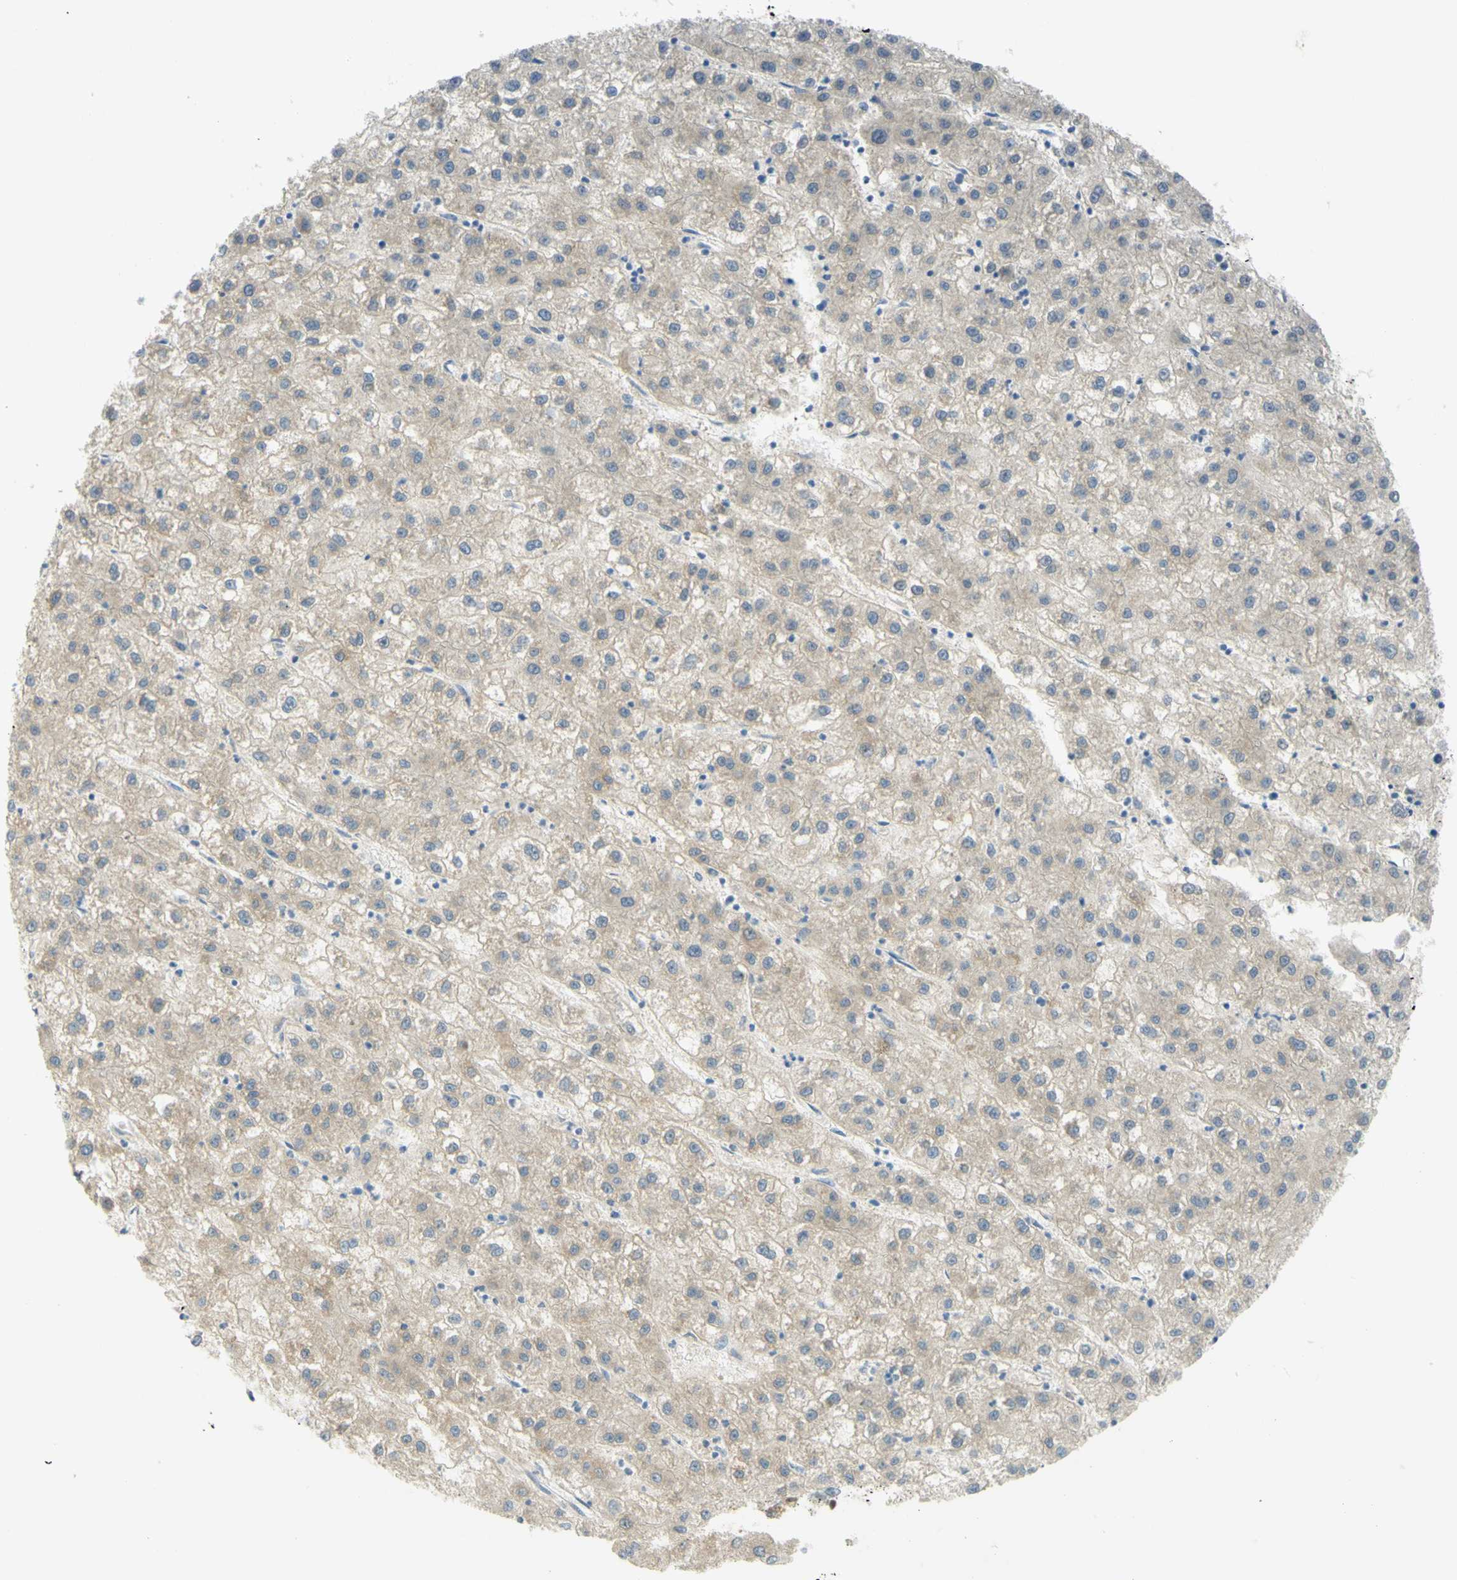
{"staining": {"intensity": "weak", "quantity": ">75%", "location": "cytoplasmic/membranous"}, "tissue": "liver cancer", "cell_type": "Tumor cells", "image_type": "cancer", "snomed": [{"axis": "morphology", "description": "Carcinoma, Hepatocellular, NOS"}, {"axis": "topography", "description": "Liver"}], "caption": "DAB (3,3'-diaminobenzidine) immunohistochemical staining of human liver hepatocellular carcinoma exhibits weak cytoplasmic/membranous protein expression in about >75% of tumor cells. (Stains: DAB (3,3'-diaminobenzidine) in brown, nuclei in blue, Microscopy: brightfield microscopy at high magnification).", "gene": "GCNT3", "patient": {"sex": "male", "age": 72}}